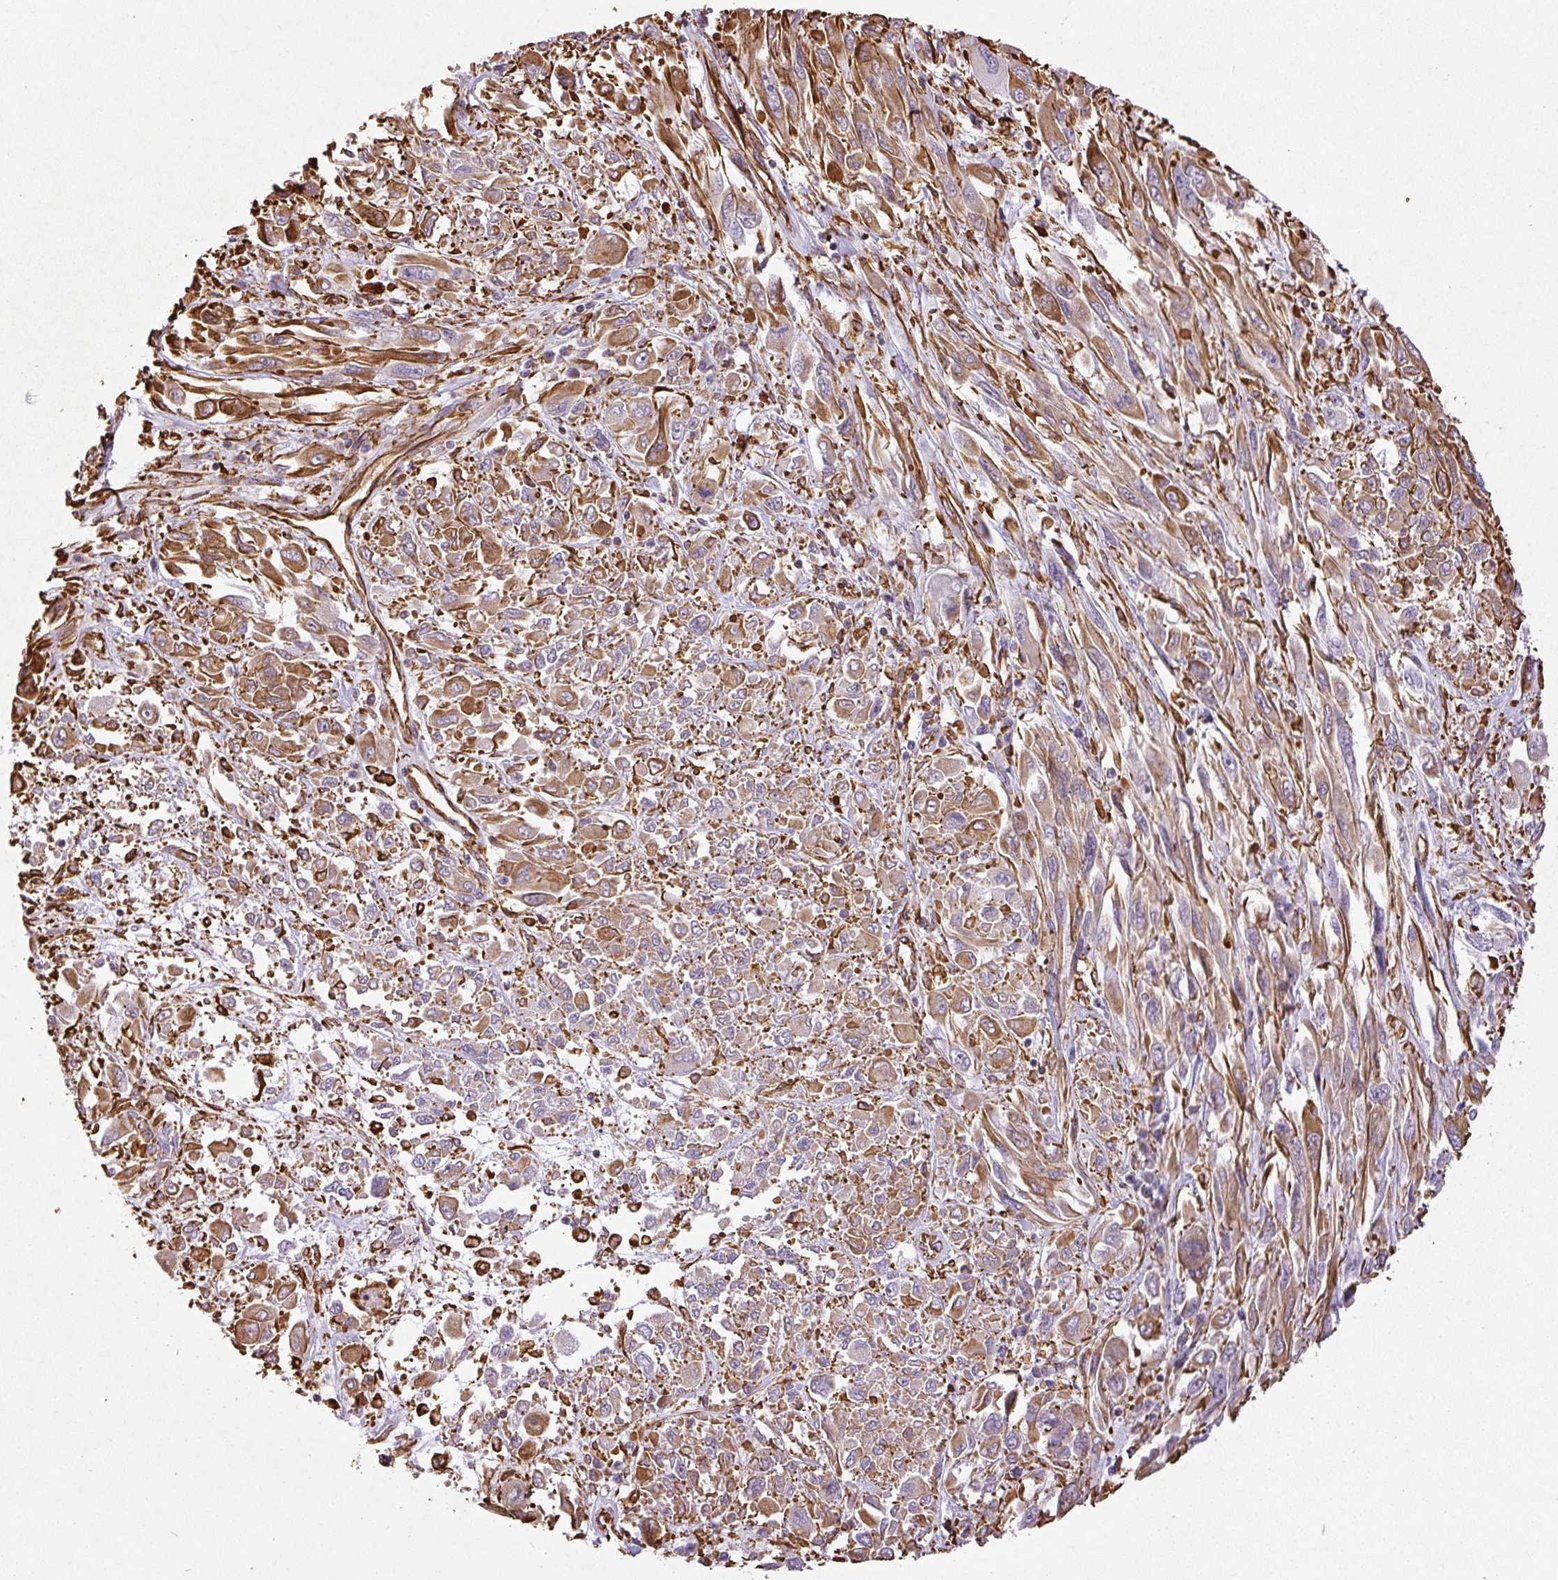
{"staining": {"intensity": "moderate", "quantity": ">75%", "location": "cytoplasmic/membranous"}, "tissue": "melanoma", "cell_type": "Tumor cells", "image_type": "cancer", "snomed": [{"axis": "morphology", "description": "Malignant melanoma, NOS"}, {"axis": "topography", "description": "Skin"}], "caption": "IHC (DAB) staining of melanoma shows moderate cytoplasmic/membranous protein positivity in approximately >75% of tumor cells.", "gene": "VIM", "patient": {"sex": "female", "age": 91}}